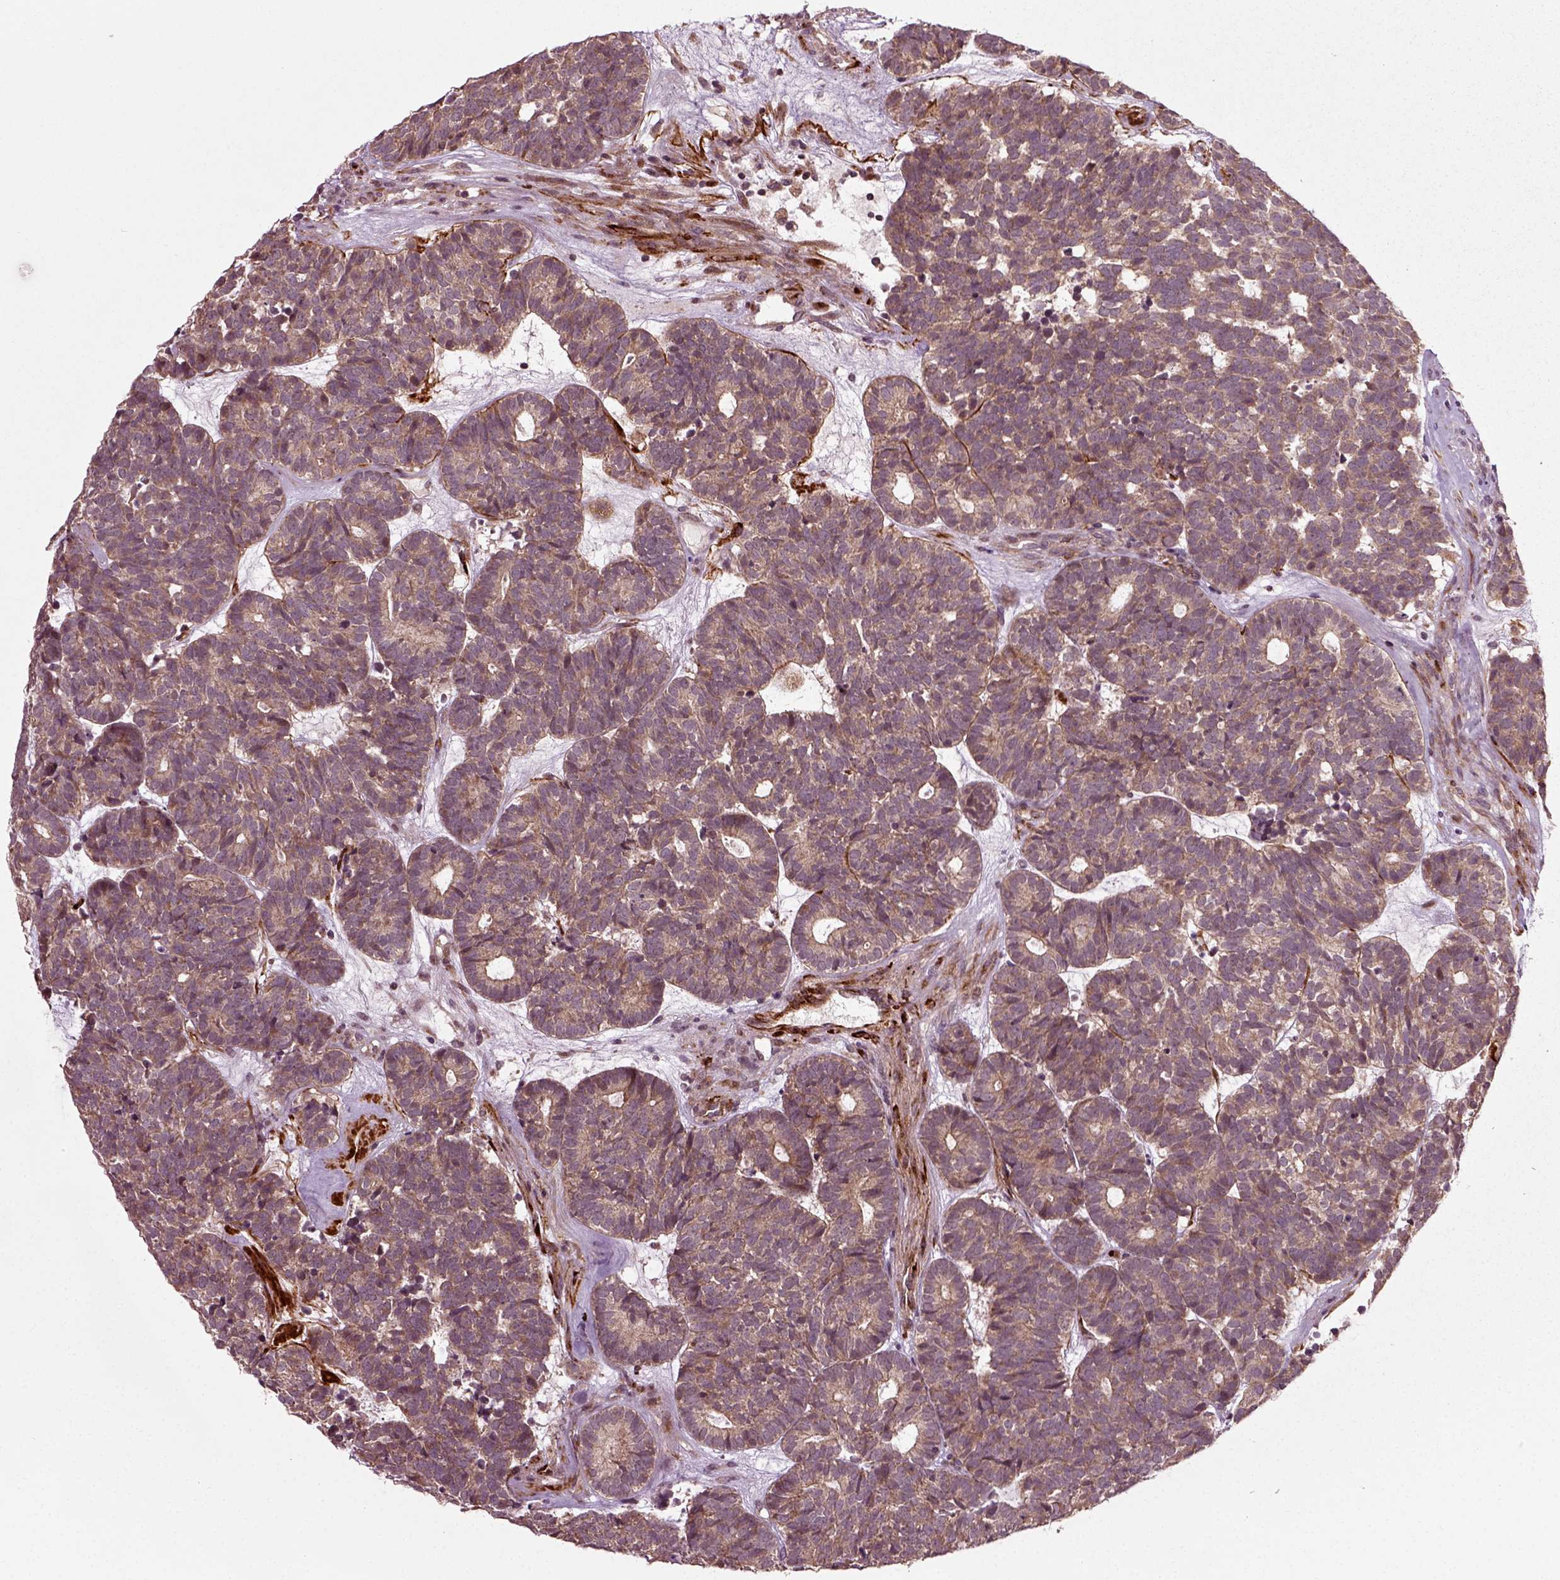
{"staining": {"intensity": "weak", "quantity": ">75%", "location": "cytoplasmic/membranous"}, "tissue": "head and neck cancer", "cell_type": "Tumor cells", "image_type": "cancer", "snomed": [{"axis": "morphology", "description": "Adenocarcinoma, NOS"}, {"axis": "topography", "description": "Head-Neck"}], "caption": "A brown stain highlights weak cytoplasmic/membranous staining of a protein in human head and neck cancer (adenocarcinoma) tumor cells.", "gene": "PLCD3", "patient": {"sex": "female", "age": 81}}